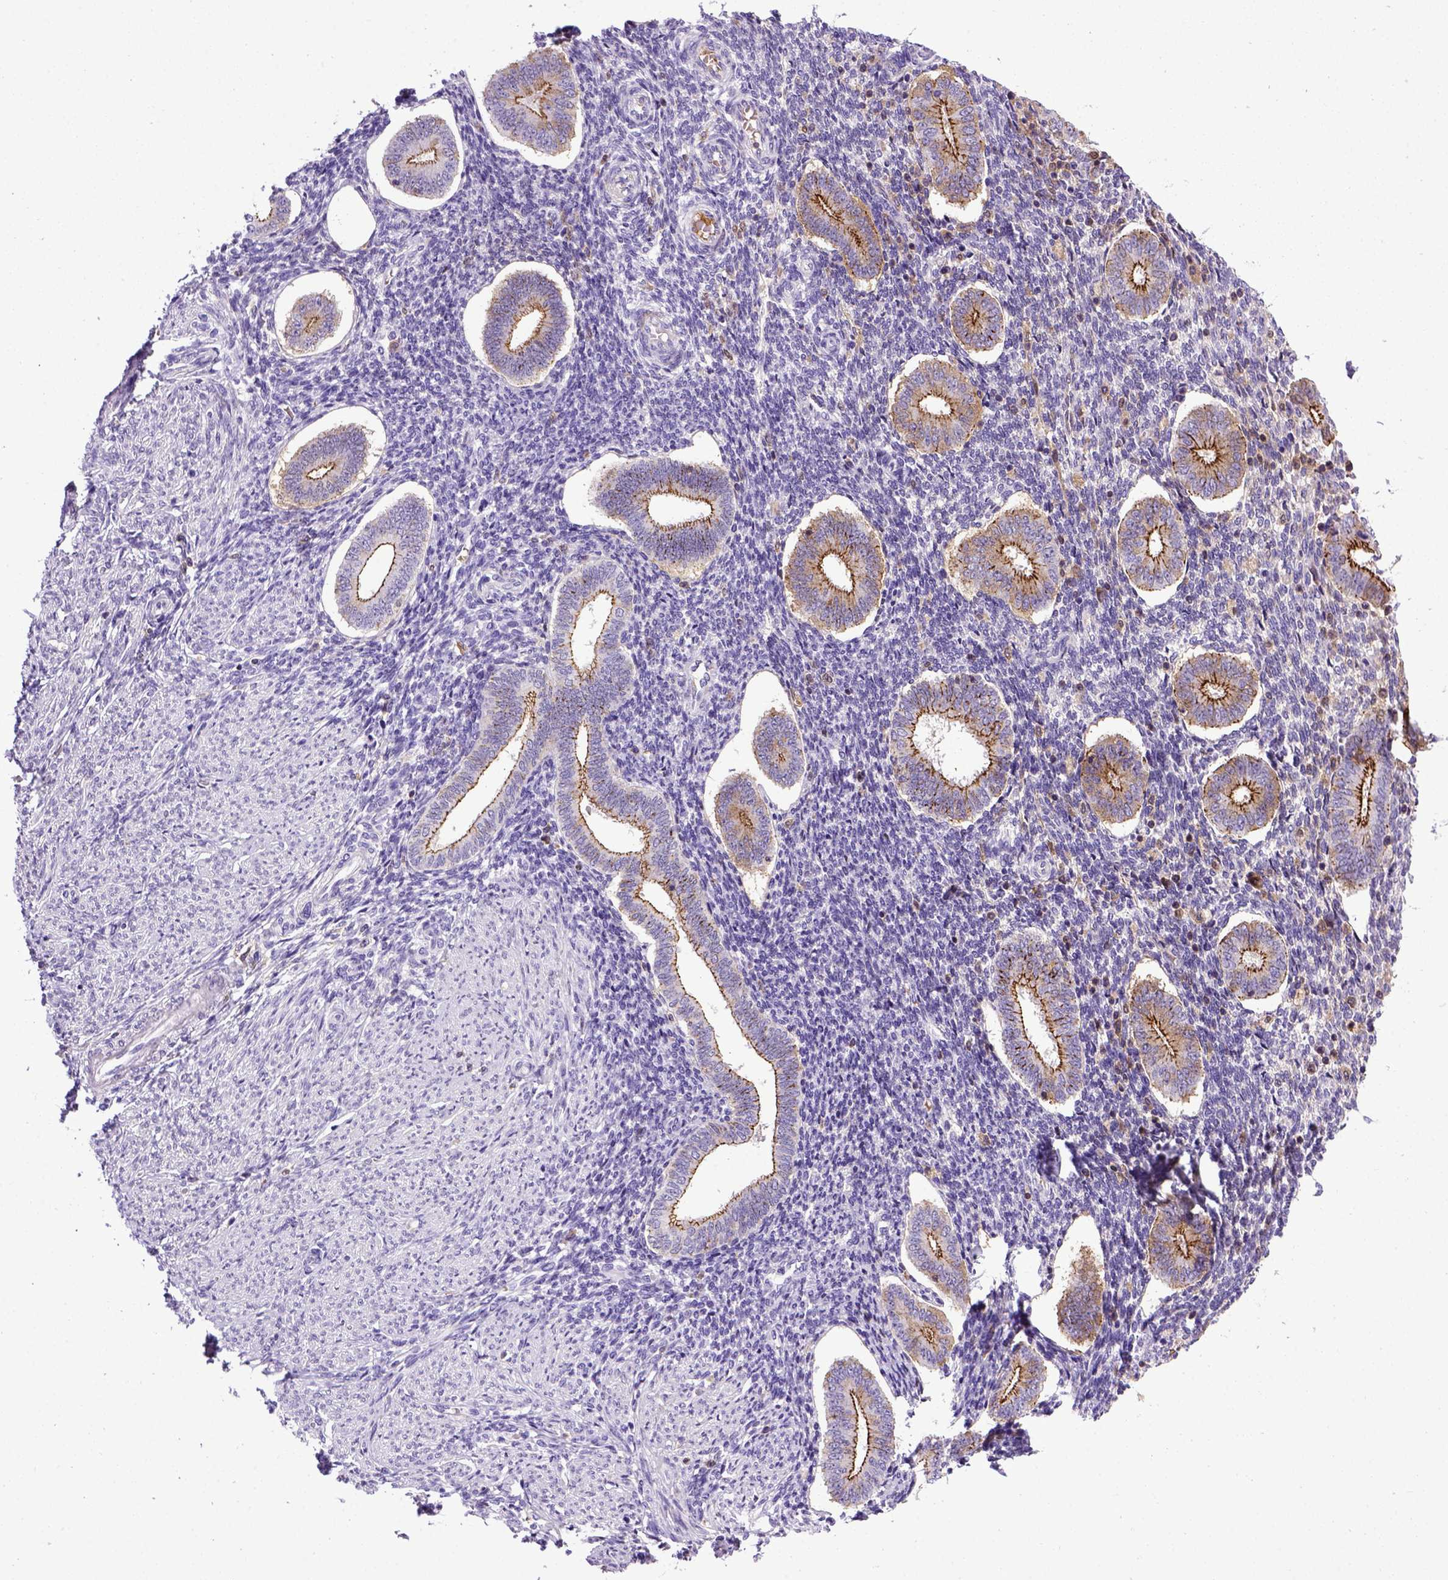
{"staining": {"intensity": "negative", "quantity": "none", "location": "none"}, "tissue": "endometrium", "cell_type": "Cells in endometrial stroma", "image_type": "normal", "snomed": [{"axis": "morphology", "description": "Normal tissue, NOS"}, {"axis": "topography", "description": "Endometrium"}], "caption": "A high-resolution image shows immunohistochemistry (IHC) staining of benign endometrium, which shows no significant staining in cells in endometrial stroma. (DAB IHC with hematoxylin counter stain).", "gene": "CDH1", "patient": {"sex": "female", "age": 40}}